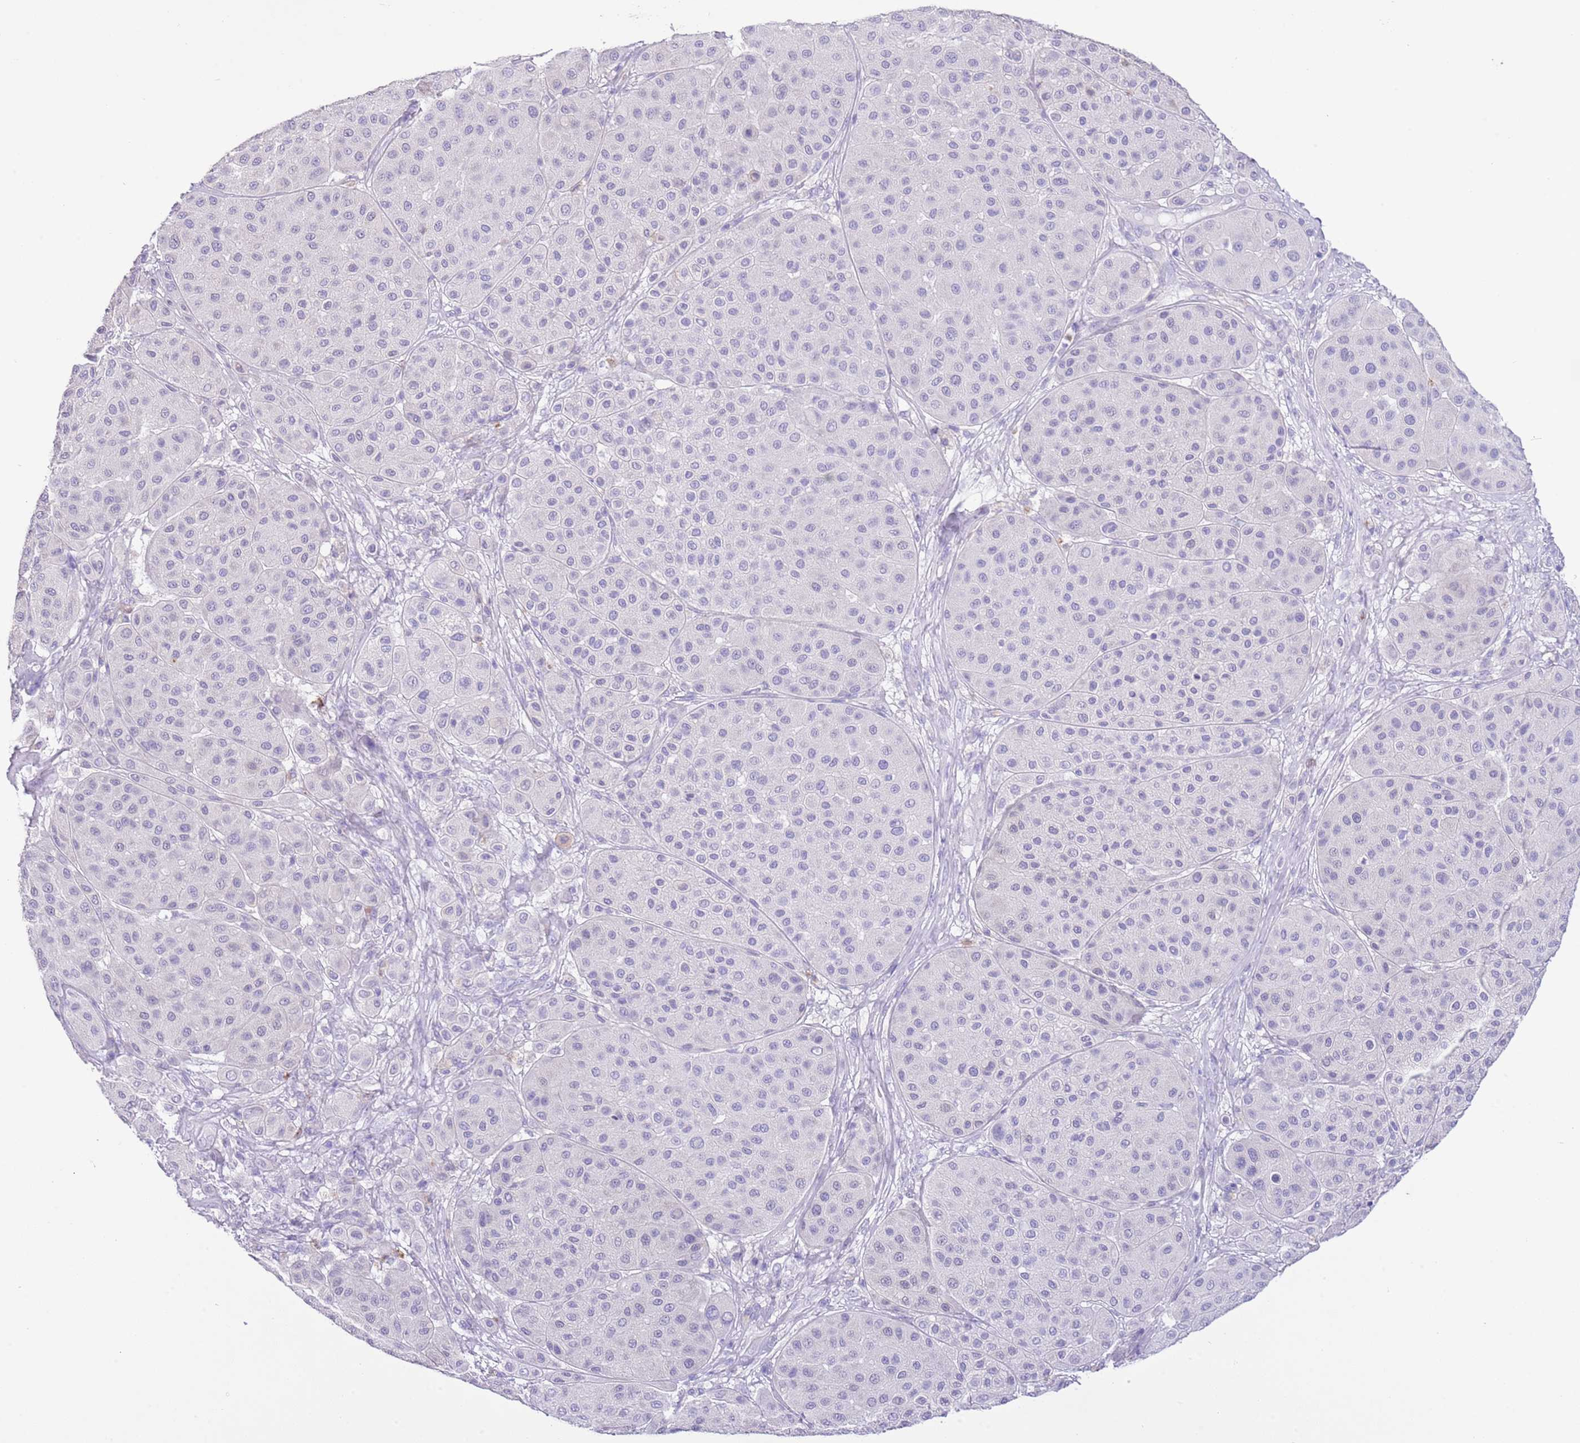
{"staining": {"intensity": "negative", "quantity": "none", "location": "none"}, "tissue": "melanoma", "cell_type": "Tumor cells", "image_type": "cancer", "snomed": [{"axis": "morphology", "description": "Malignant melanoma, Metastatic site"}, {"axis": "topography", "description": "Smooth muscle"}], "caption": "Immunohistochemistry micrograph of neoplastic tissue: human melanoma stained with DAB (3,3'-diaminobenzidine) reveals no significant protein staining in tumor cells. (Stains: DAB (3,3'-diaminobenzidine) immunohistochemistry (IHC) with hematoxylin counter stain, Microscopy: brightfield microscopy at high magnification).", "gene": "OR2Z1", "patient": {"sex": "male", "age": 41}}